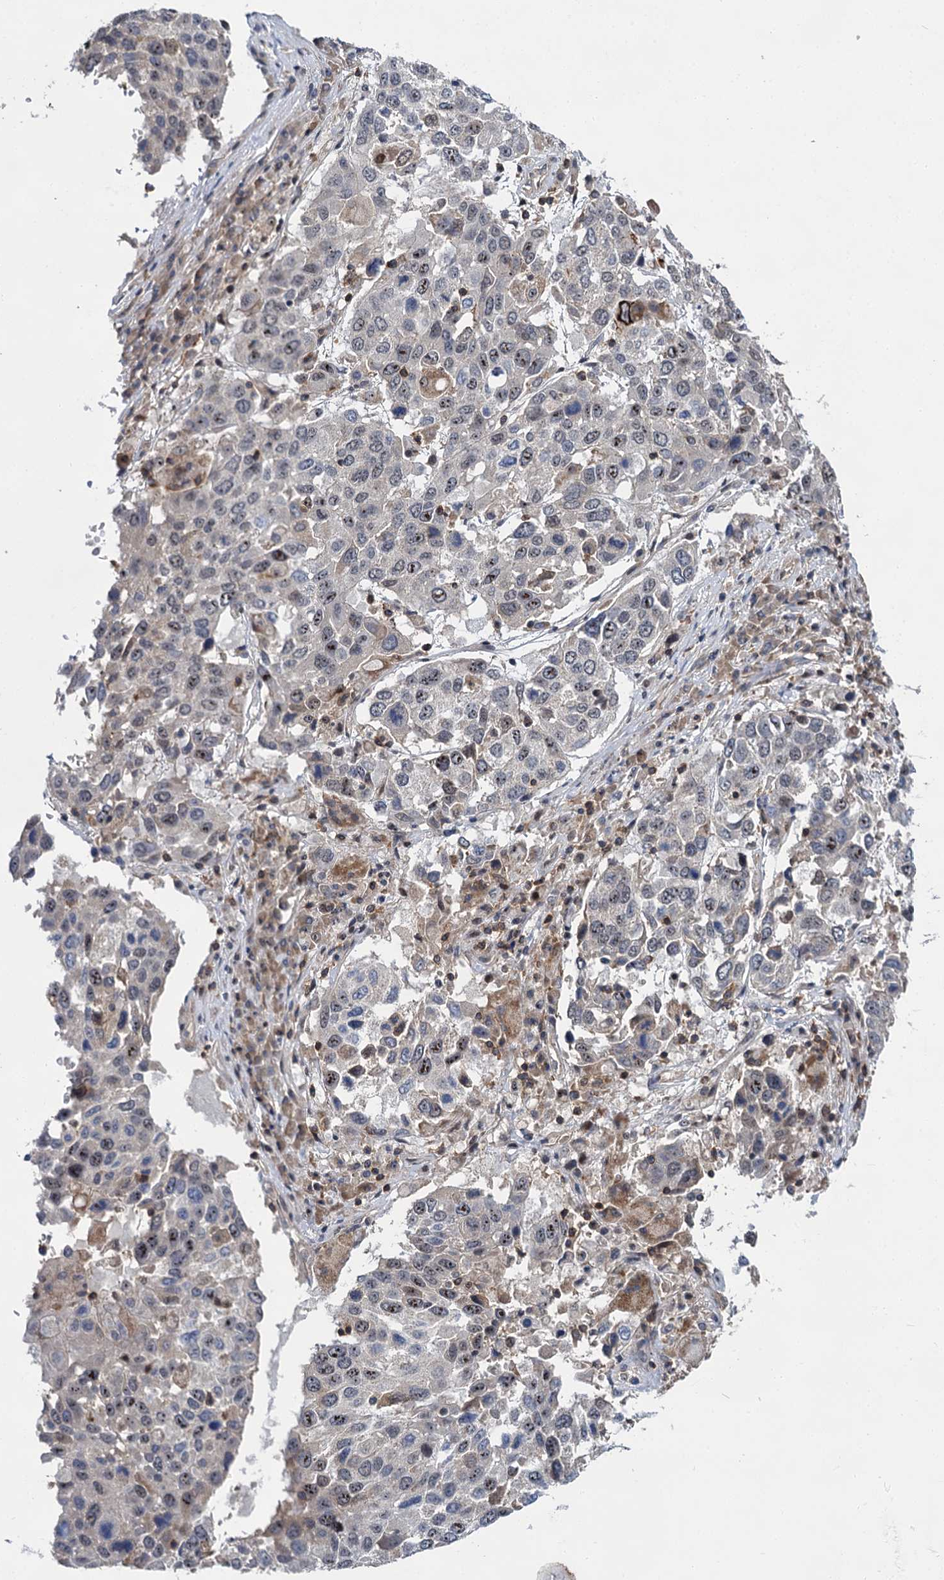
{"staining": {"intensity": "moderate", "quantity": "<25%", "location": "nuclear"}, "tissue": "lung cancer", "cell_type": "Tumor cells", "image_type": "cancer", "snomed": [{"axis": "morphology", "description": "Squamous cell carcinoma, NOS"}, {"axis": "topography", "description": "Lung"}], "caption": "Immunohistochemical staining of human lung cancer displays low levels of moderate nuclear positivity in approximately <25% of tumor cells. The staining was performed using DAB to visualize the protein expression in brown, while the nuclei were stained in blue with hematoxylin (Magnification: 20x).", "gene": "ABLIM1", "patient": {"sex": "male", "age": 65}}